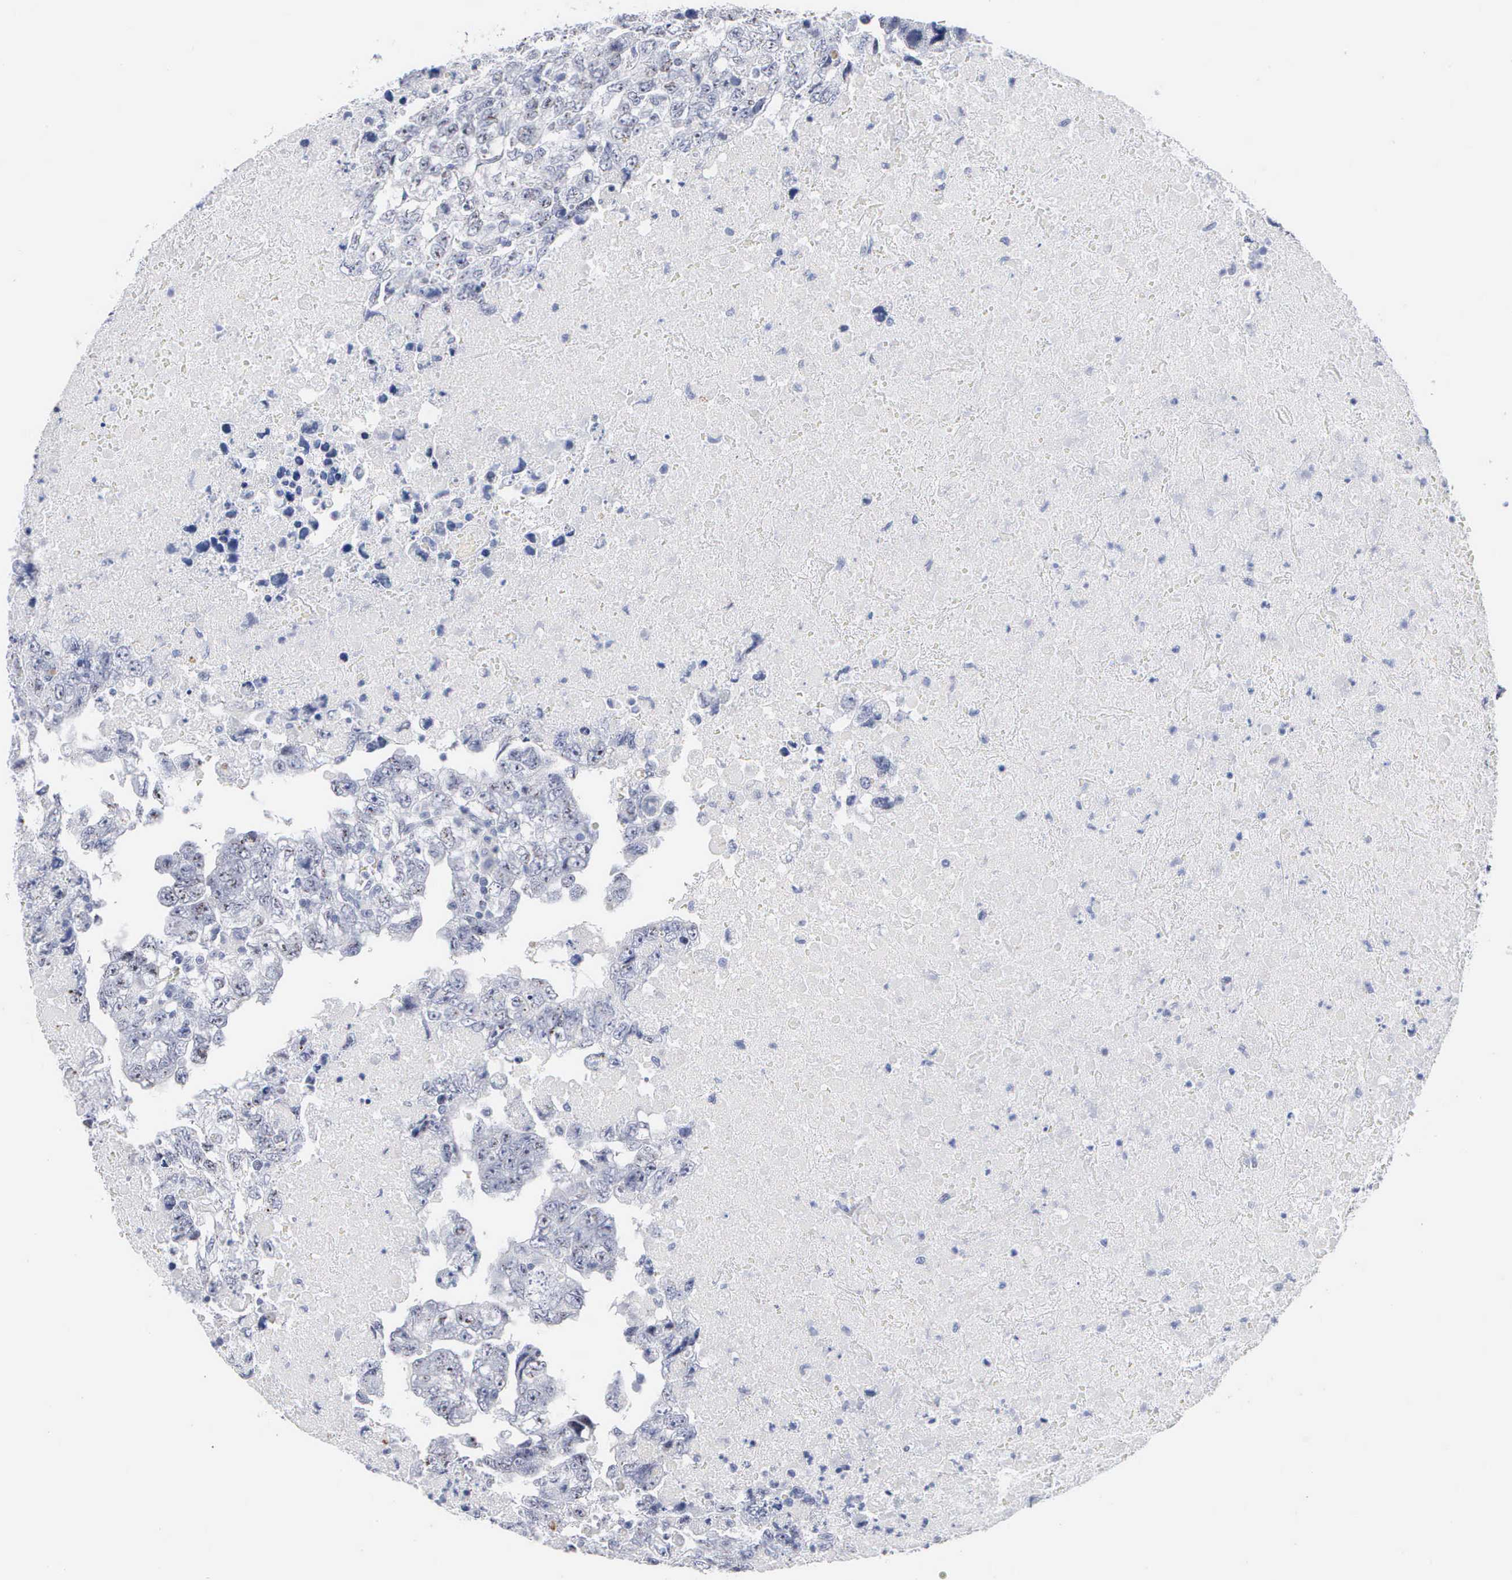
{"staining": {"intensity": "negative", "quantity": "none", "location": "none"}, "tissue": "testis cancer", "cell_type": "Tumor cells", "image_type": "cancer", "snomed": [{"axis": "morphology", "description": "Carcinoma, Embryonal, NOS"}, {"axis": "topography", "description": "Testis"}], "caption": "DAB immunohistochemical staining of human testis cancer (embryonal carcinoma) demonstrates no significant positivity in tumor cells.", "gene": "ASPHD2", "patient": {"sex": "male", "age": 36}}